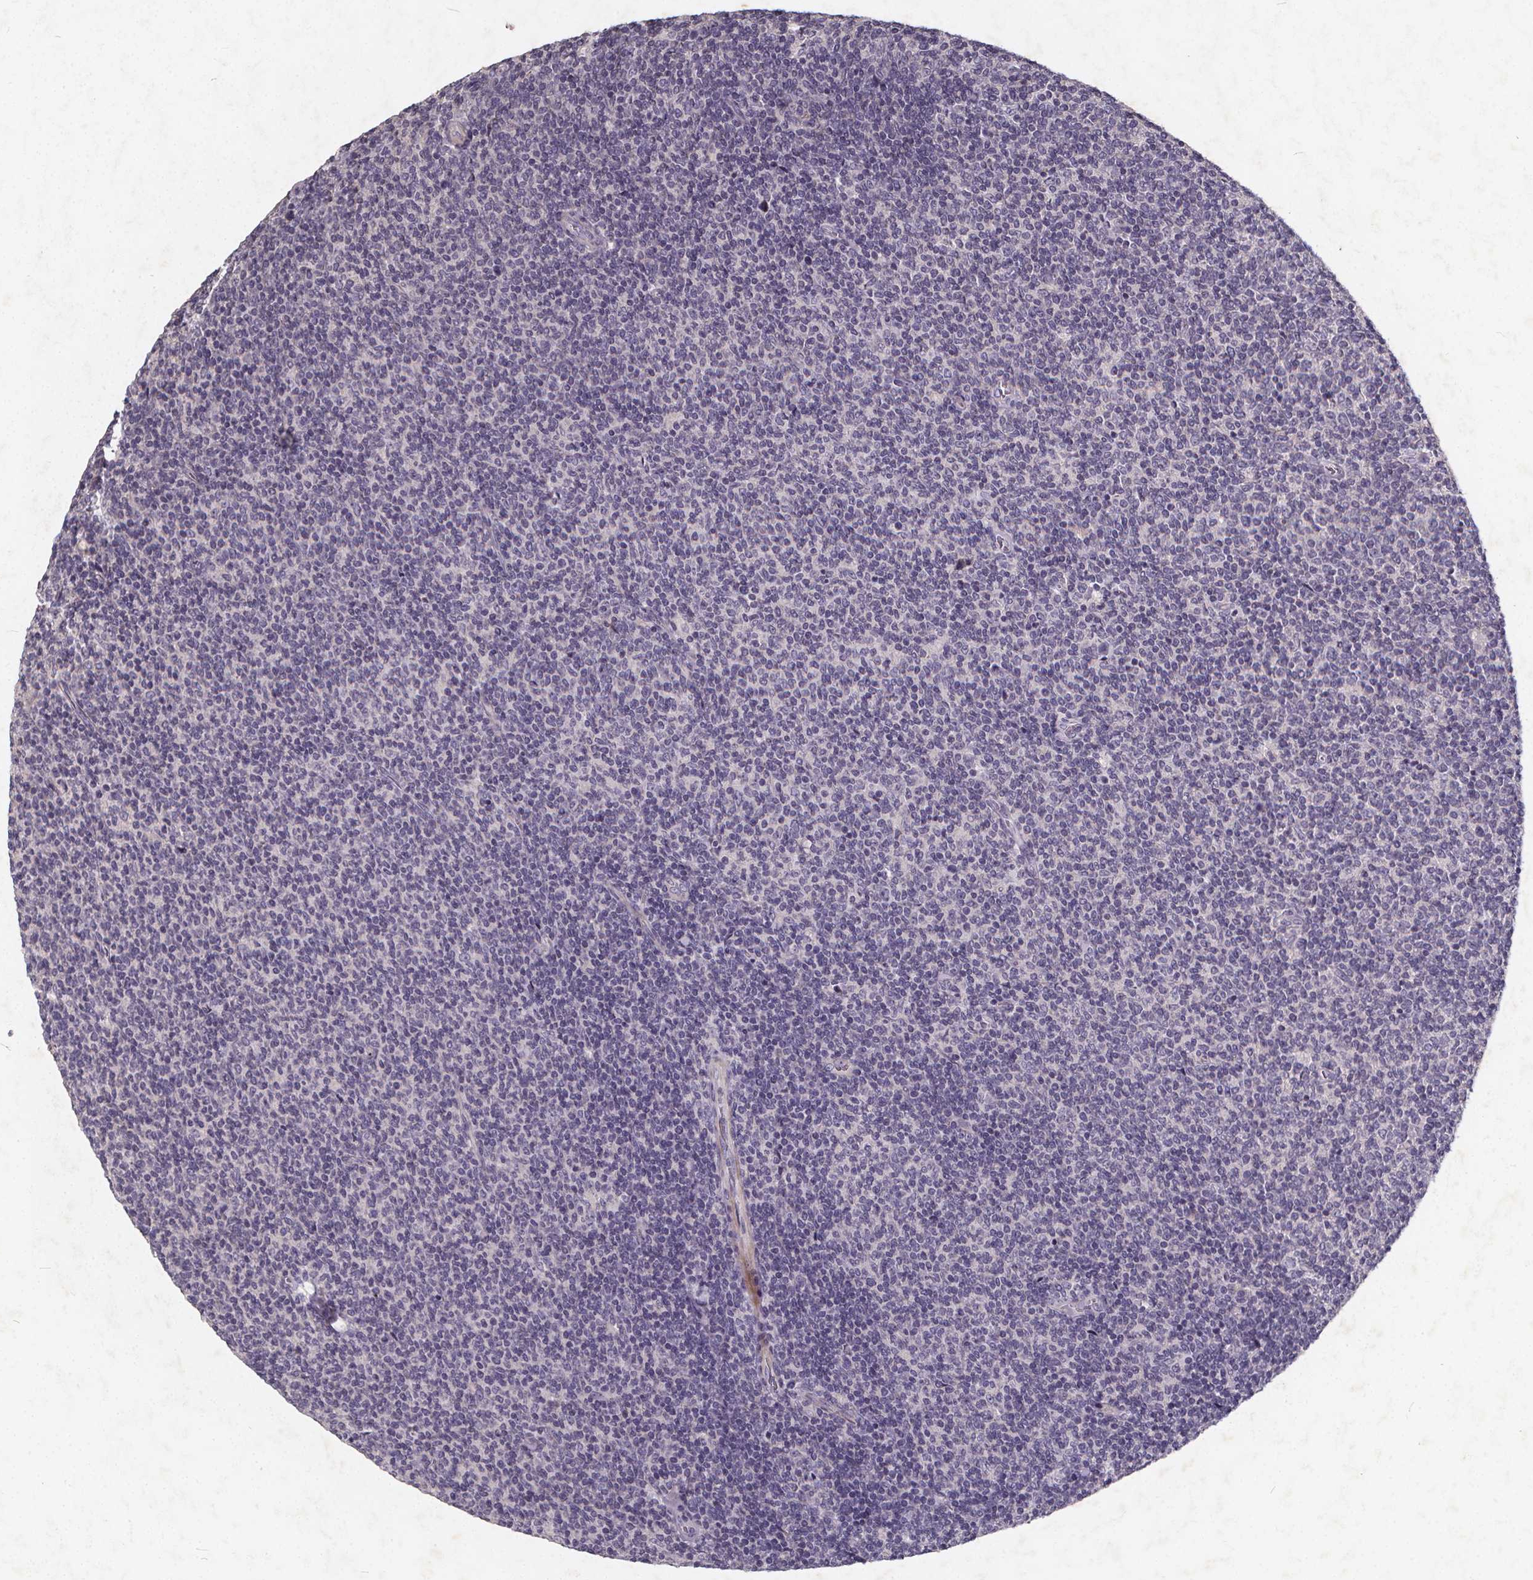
{"staining": {"intensity": "negative", "quantity": "none", "location": "none"}, "tissue": "lymphoma", "cell_type": "Tumor cells", "image_type": "cancer", "snomed": [{"axis": "morphology", "description": "Malignant lymphoma, non-Hodgkin's type, Low grade"}, {"axis": "topography", "description": "Lymph node"}], "caption": "Immunohistochemistry (IHC) micrograph of neoplastic tissue: lymphoma stained with DAB exhibits no significant protein staining in tumor cells.", "gene": "TSPAN14", "patient": {"sex": "male", "age": 52}}